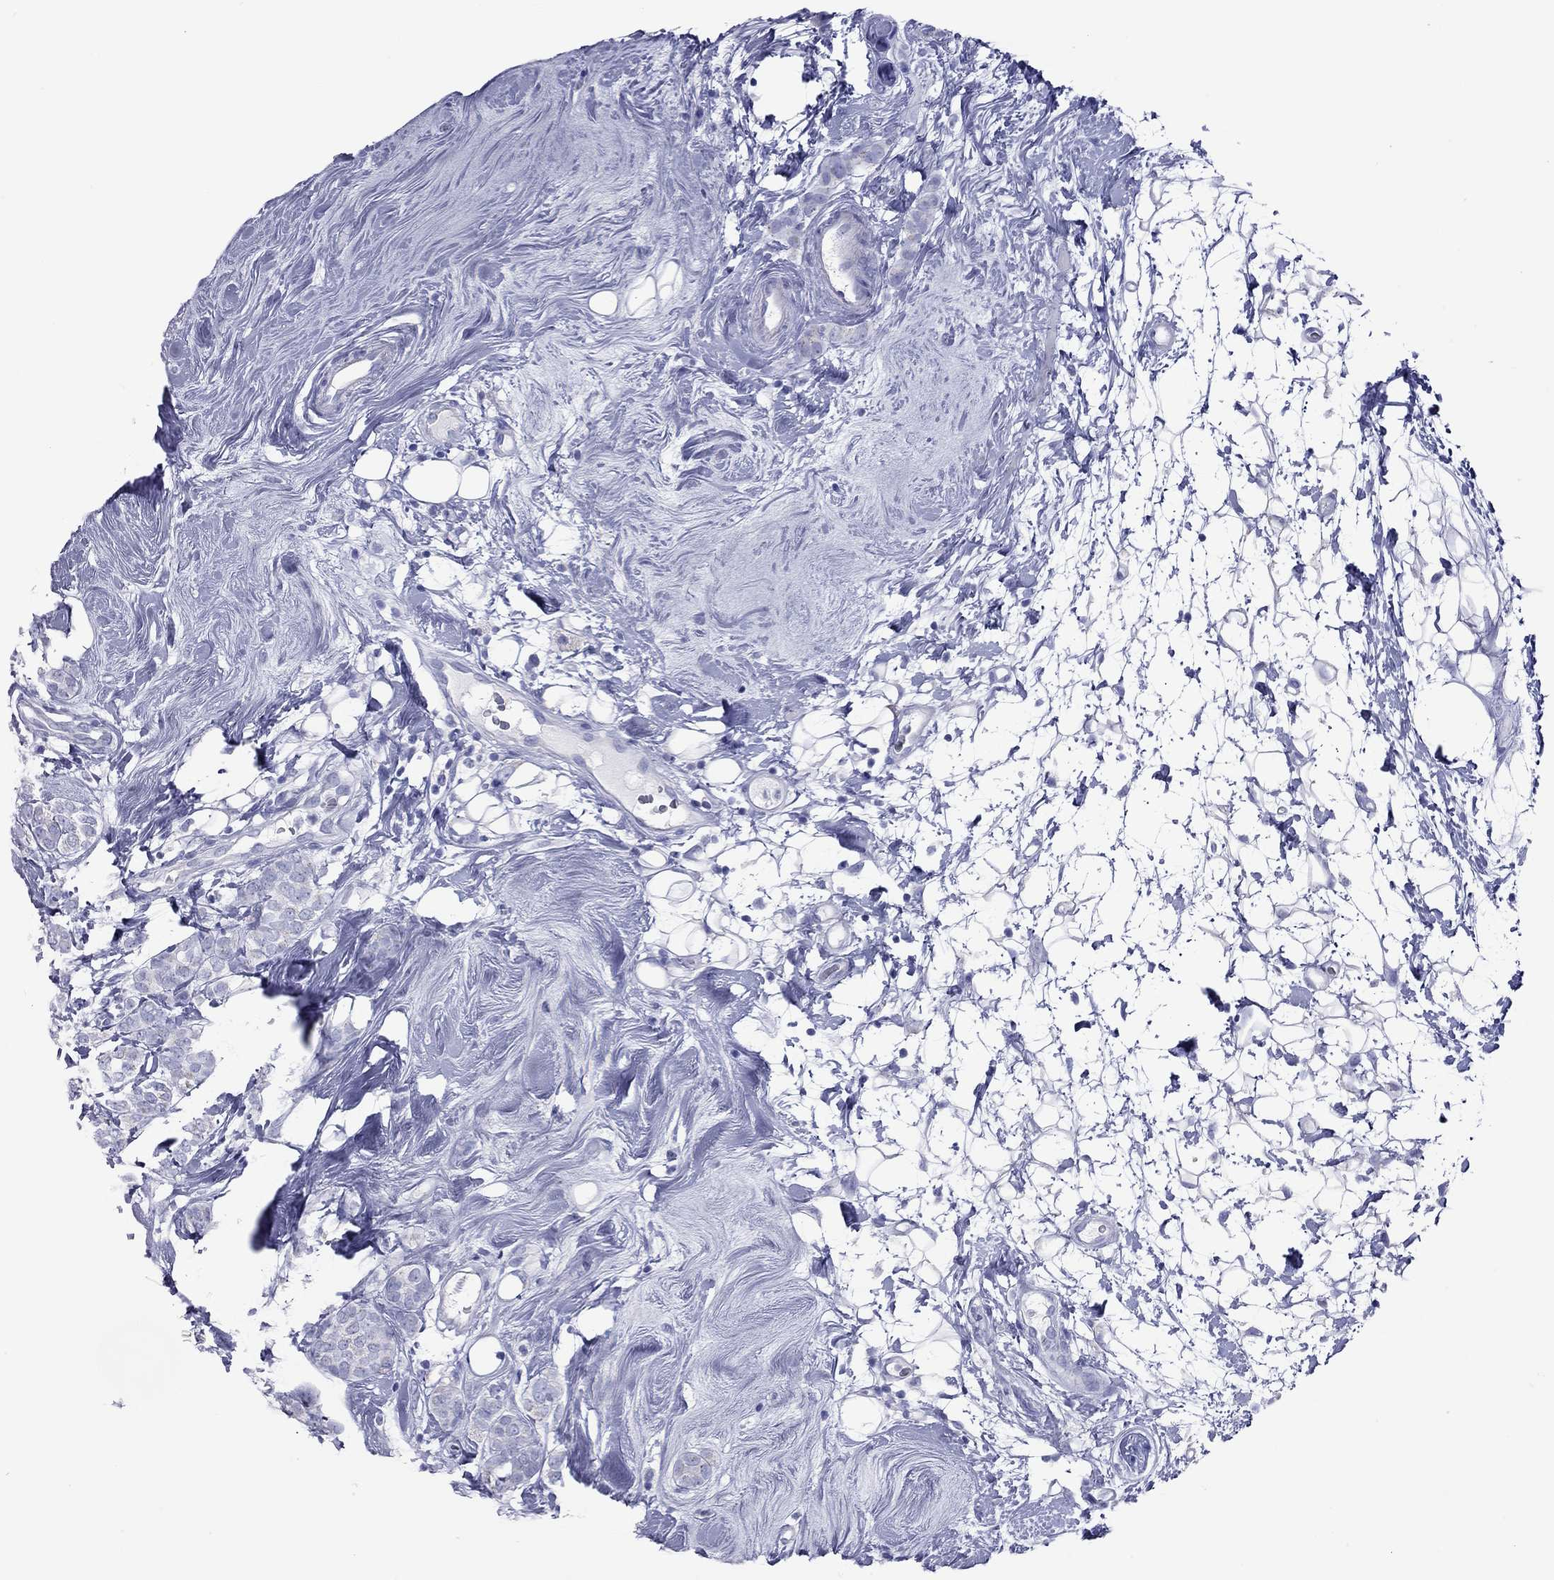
{"staining": {"intensity": "negative", "quantity": "none", "location": "none"}, "tissue": "breast cancer", "cell_type": "Tumor cells", "image_type": "cancer", "snomed": [{"axis": "morphology", "description": "Lobular carcinoma"}, {"axis": "topography", "description": "Breast"}], "caption": "This is an immunohistochemistry (IHC) micrograph of human breast lobular carcinoma. There is no staining in tumor cells.", "gene": "VSIG10", "patient": {"sex": "female", "age": 49}}